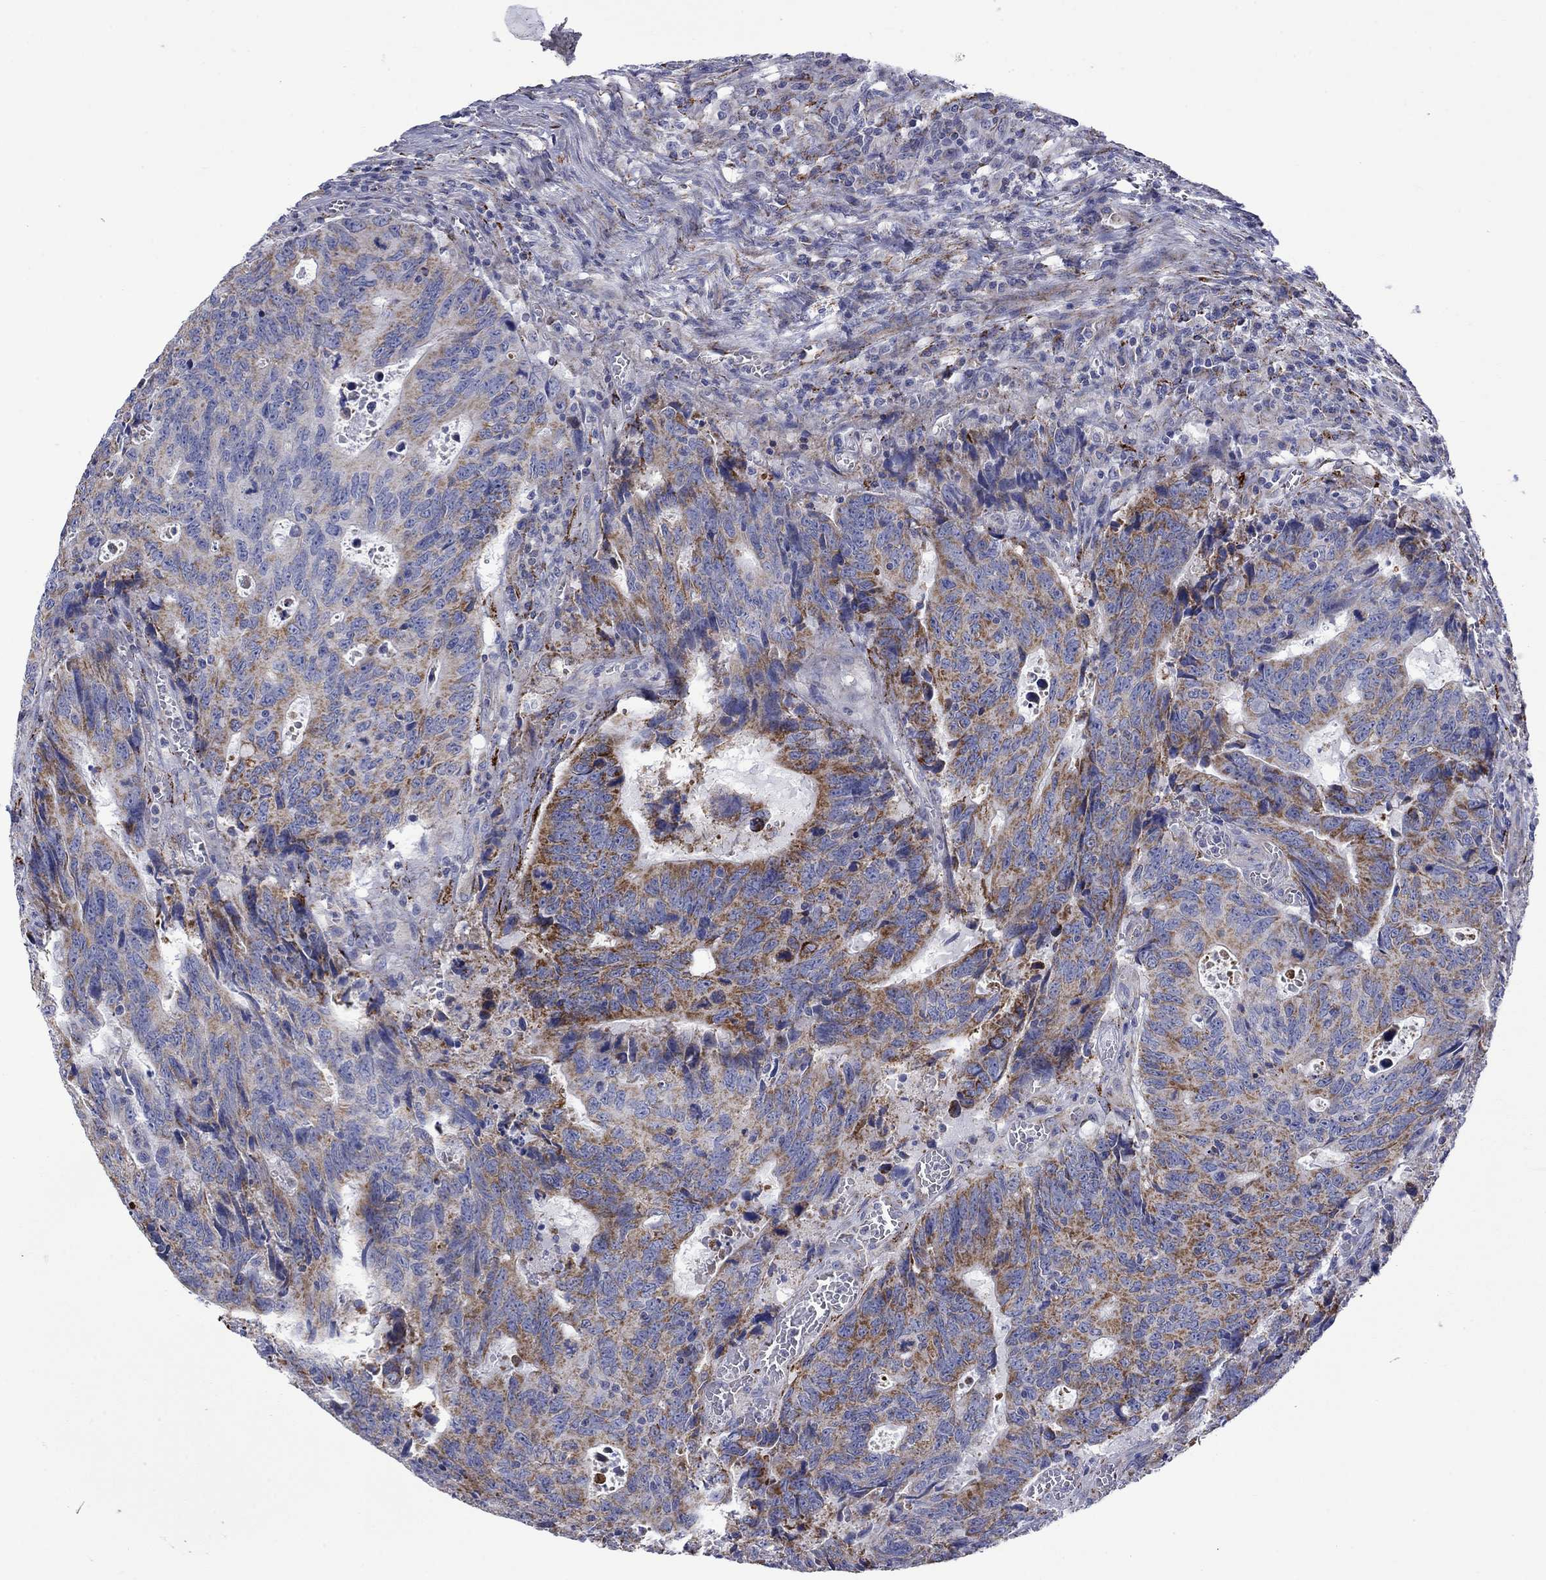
{"staining": {"intensity": "strong", "quantity": "<25%", "location": "cytoplasmic/membranous"}, "tissue": "colorectal cancer", "cell_type": "Tumor cells", "image_type": "cancer", "snomed": [{"axis": "morphology", "description": "Adenocarcinoma, NOS"}, {"axis": "topography", "description": "Colon"}], "caption": "Adenocarcinoma (colorectal) stained for a protein (brown) shows strong cytoplasmic/membranous positive positivity in about <25% of tumor cells.", "gene": "CISD1", "patient": {"sex": "female", "age": 77}}